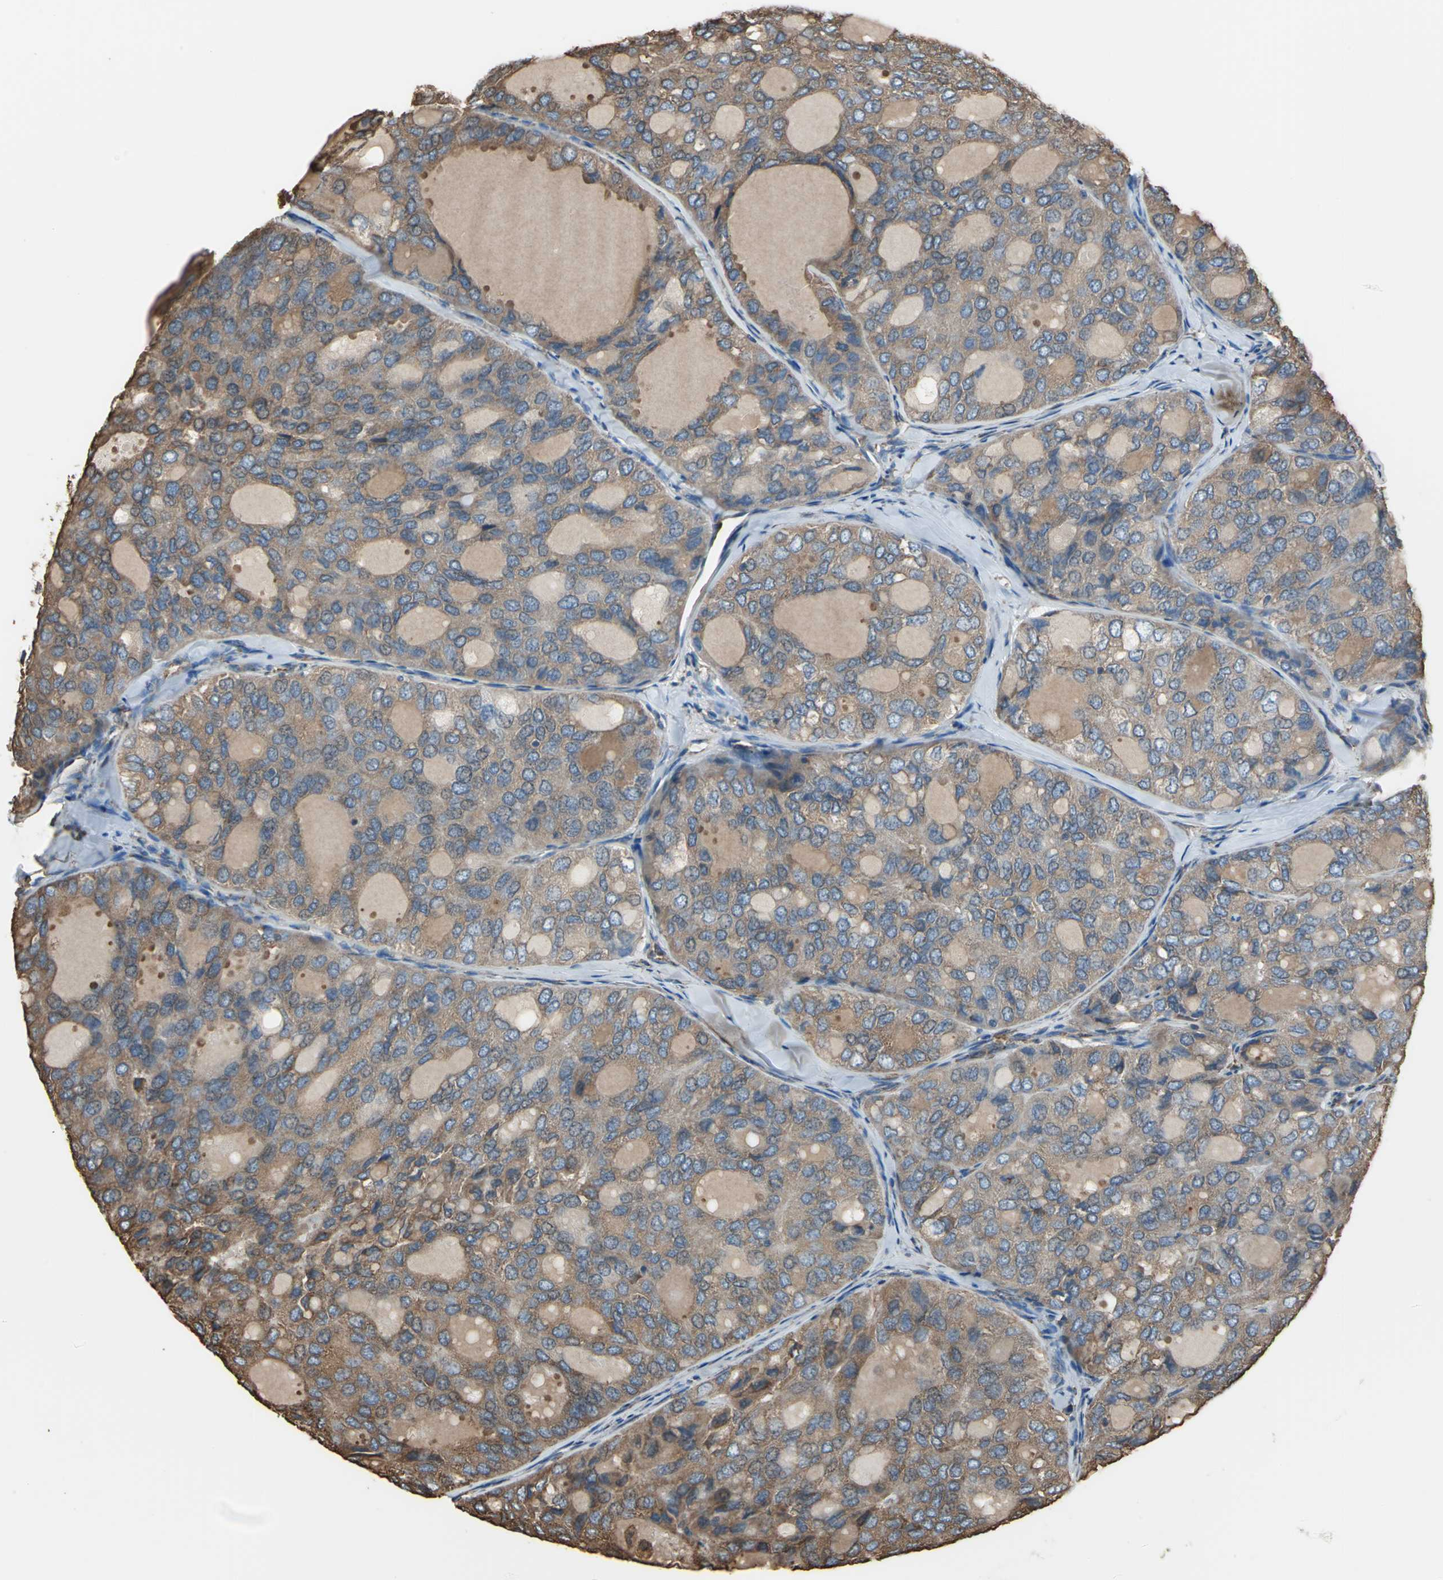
{"staining": {"intensity": "moderate", "quantity": ">75%", "location": "cytoplasmic/membranous"}, "tissue": "thyroid cancer", "cell_type": "Tumor cells", "image_type": "cancer", "snomed": [{"axis": "morphology", "description": "Follicular adenoma carcinoma, NOS"}, {"axis": "topography", "description": "Thyroid gland"}], "caption": "This image exhibits thyroid follicular adenoma carcinoma stained with immunohistochemistry (IHC) to label a protein in brown. The cytoplasmic/membranous of tumor cells show moderate positivity for the protein. Nuclei are counter-stained blue.", "gene": "GPANK1", "patient": {"sex": "male", "age": 75}}